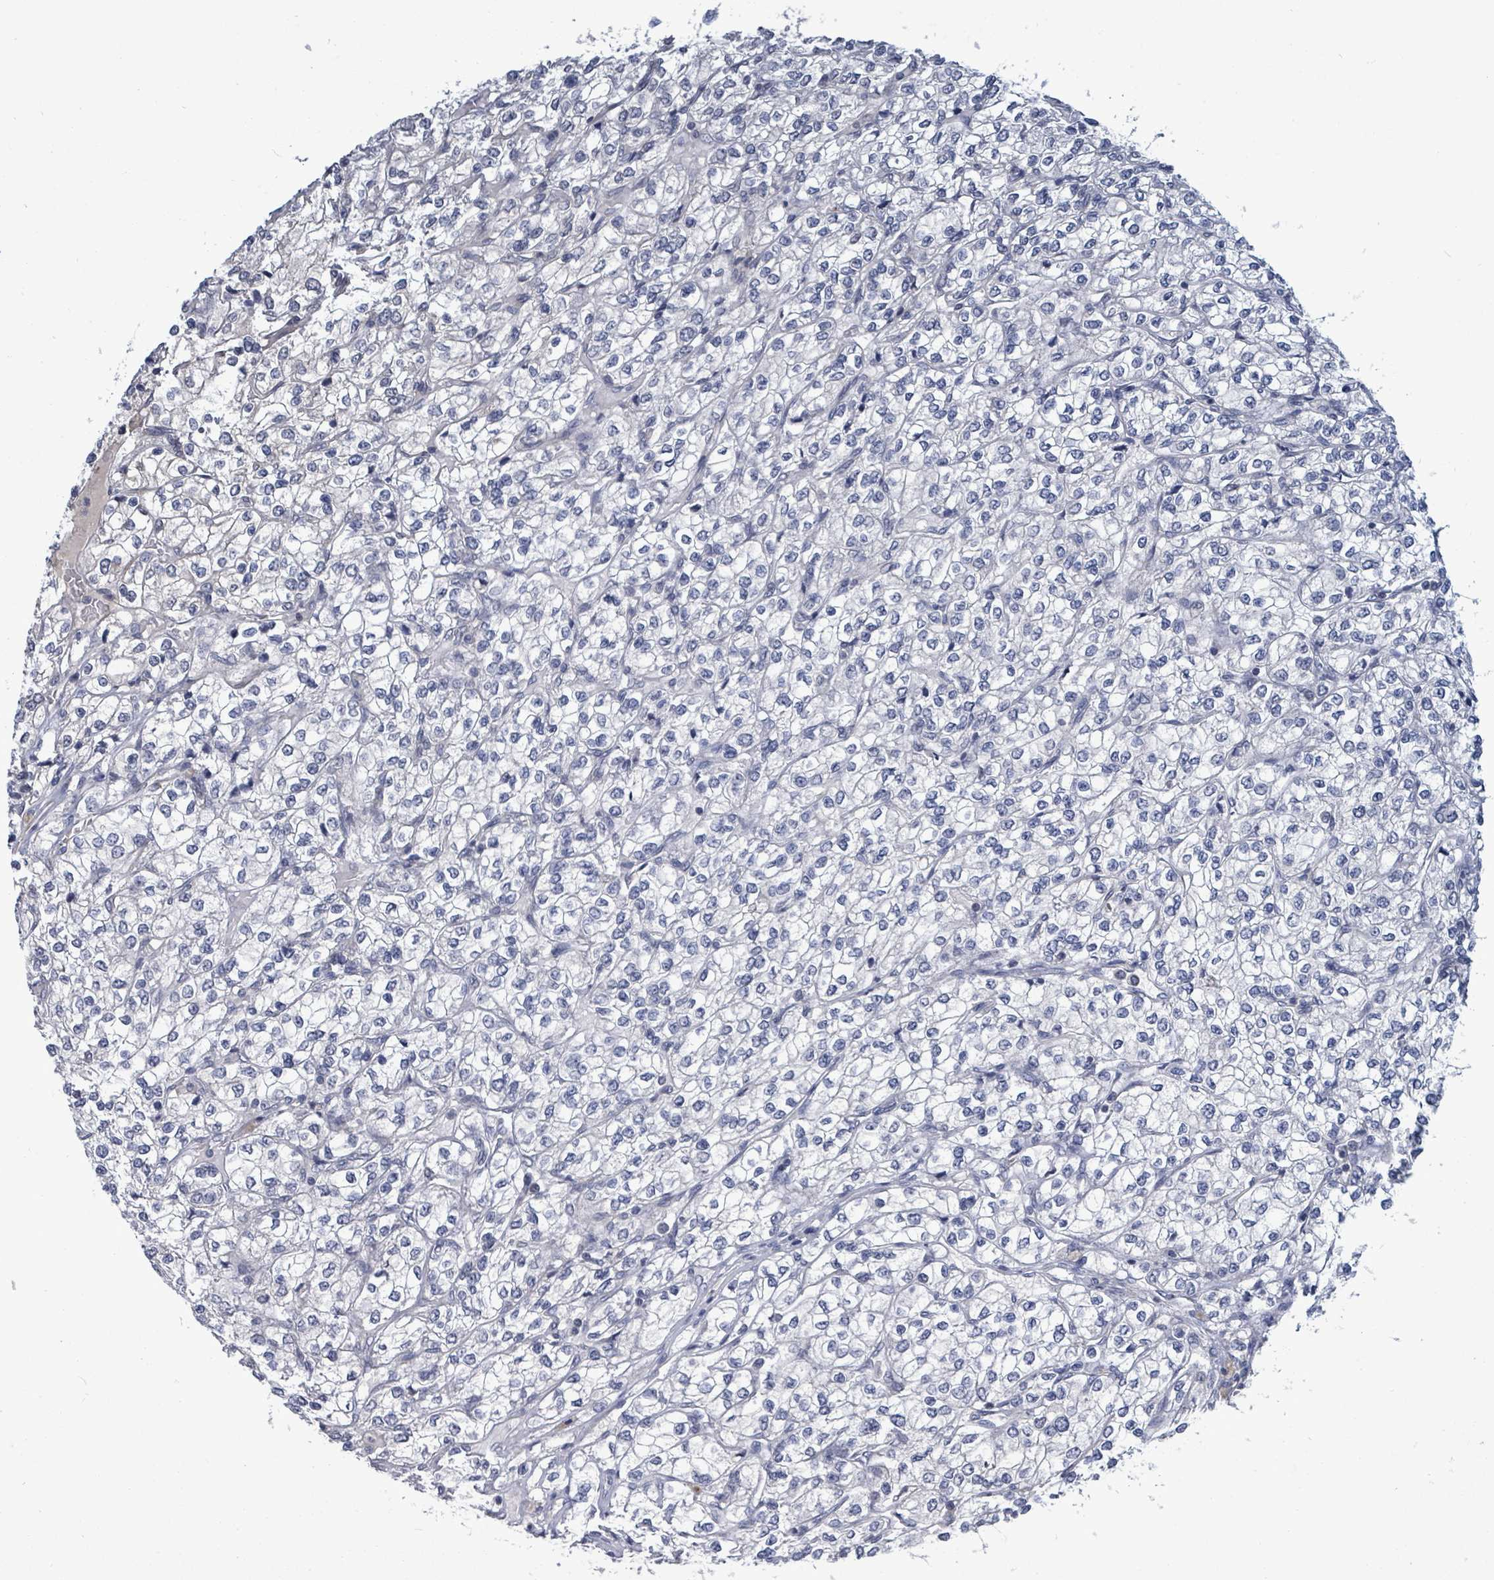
{"staining": {"intensity": "negative", "quantity": "none", "location": "none"}, "tissue": "renal cancer", "cell_type": "Tumor cells", "image_type": "cancer", "snomed": [{"axis": "morphology", "description": "Adenocarcinoma, NOS"}, {"axis": "topography", "description": "Kidney"}], "caption": "An immunohistochemistry image of adenocarcinoma (renal) is shown. There is no staining in tumor cells of adenocarcinoma (renal).", "gene": "COQ10B", "patient": {"sex": "male", "age": 80}}